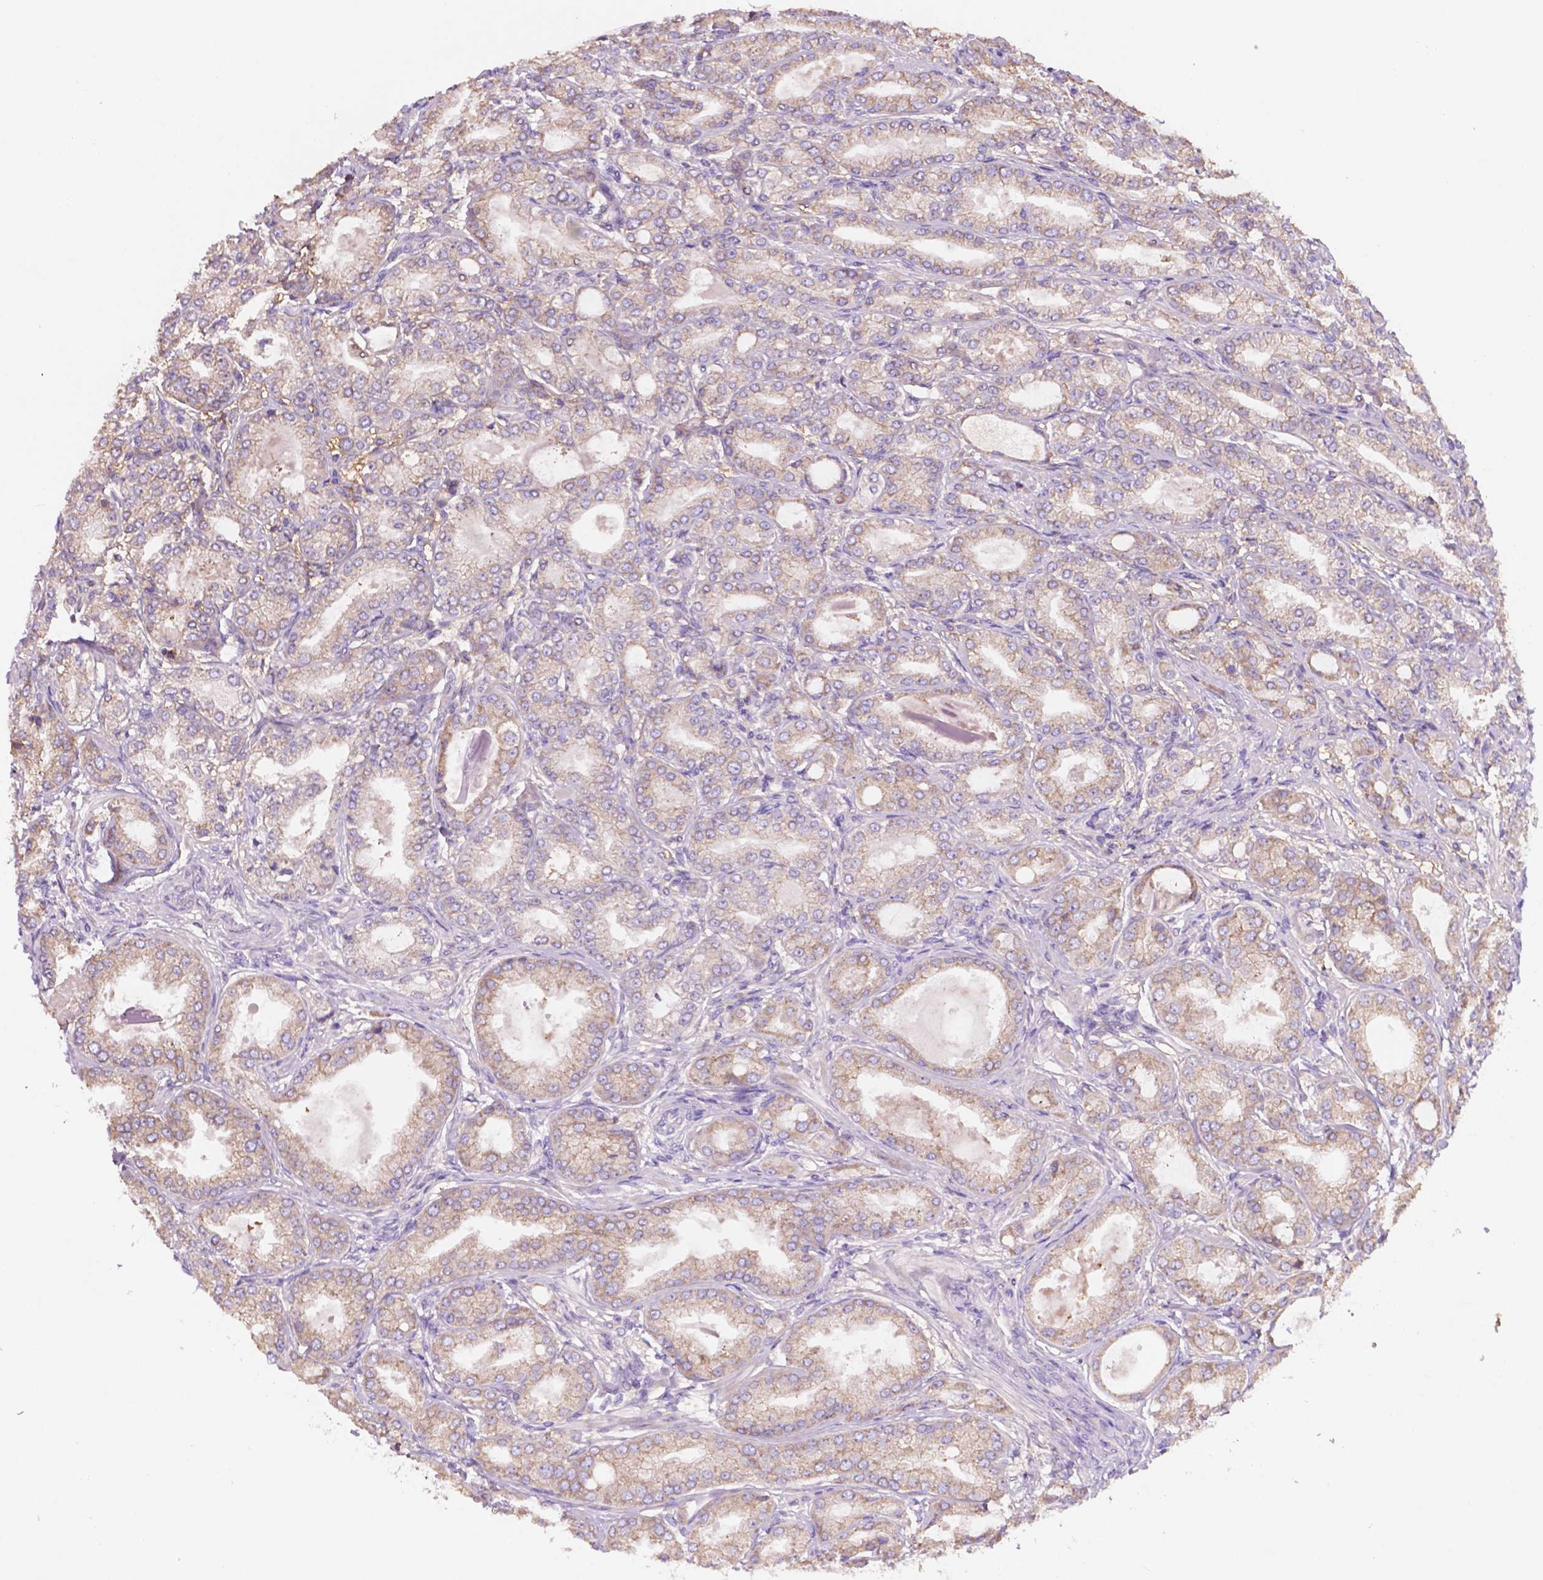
{"staining": {"intensity": "weak", "quantity": "25%-75%", "location": "cytoplasmic/membranous"}, "tissue": "prostate cancer", "cell_type": "Tumor cells", "image_type": "cancer", "snomed": [{"axis": "morphology", "description": "Adenocarcinoma, NOS"}, {"axis": "topography", "description": "Prostate and seminal vesicle, NOS"}, {"axis": "topography", "description": "Prostate"}], "caption": "Prostate cancer tissue demonstrates weak cytoplasmic/membranous positivity in about 25%-75% of tumor cells", "gene": "MKRN2OS", "patient": {"sex": "male", "age": 77}}